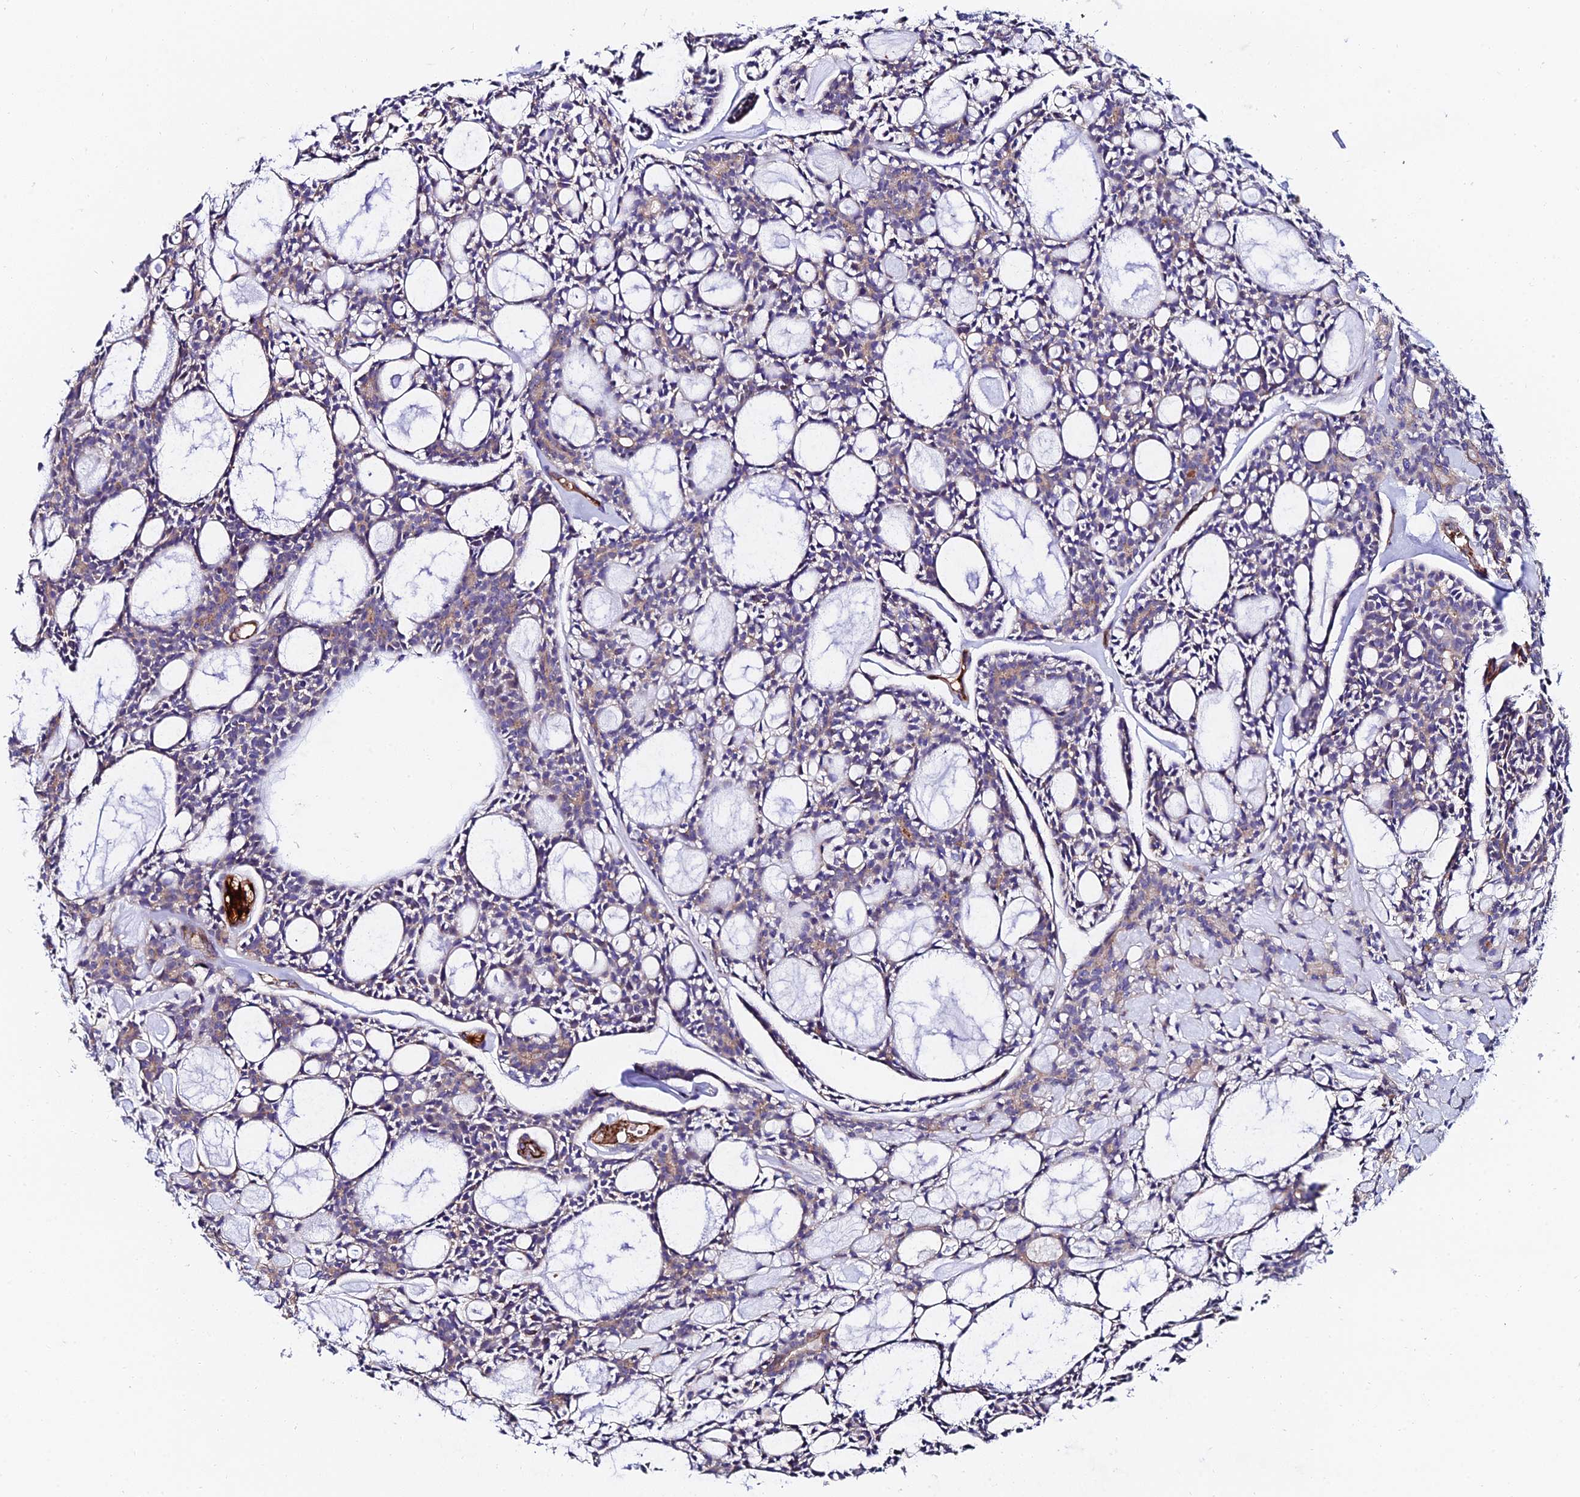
{"staining": {"intensity": "negative", "quantity": "none", "location": "none"}, "tissue": "head and neck cancer", "cell_type": "Tumor cells", "image_type": "cancer", "snomed": [{"axis": "morphology", "description": "Adenocarcinoma, NOS"}, {"axis": "topography", "description": "Salivary gland"}, {"axis": "topography", "description": "Head-Neck"}], "caption": "This image is of head and neck cancer (adenocarcinoma) stained with IHC to label a protein in brown with the nuclei are counter-stained blue. There is no expression in tumor cells.", "gene": "ADGRF3", "patient": {"sex": "male", "age": 55}}